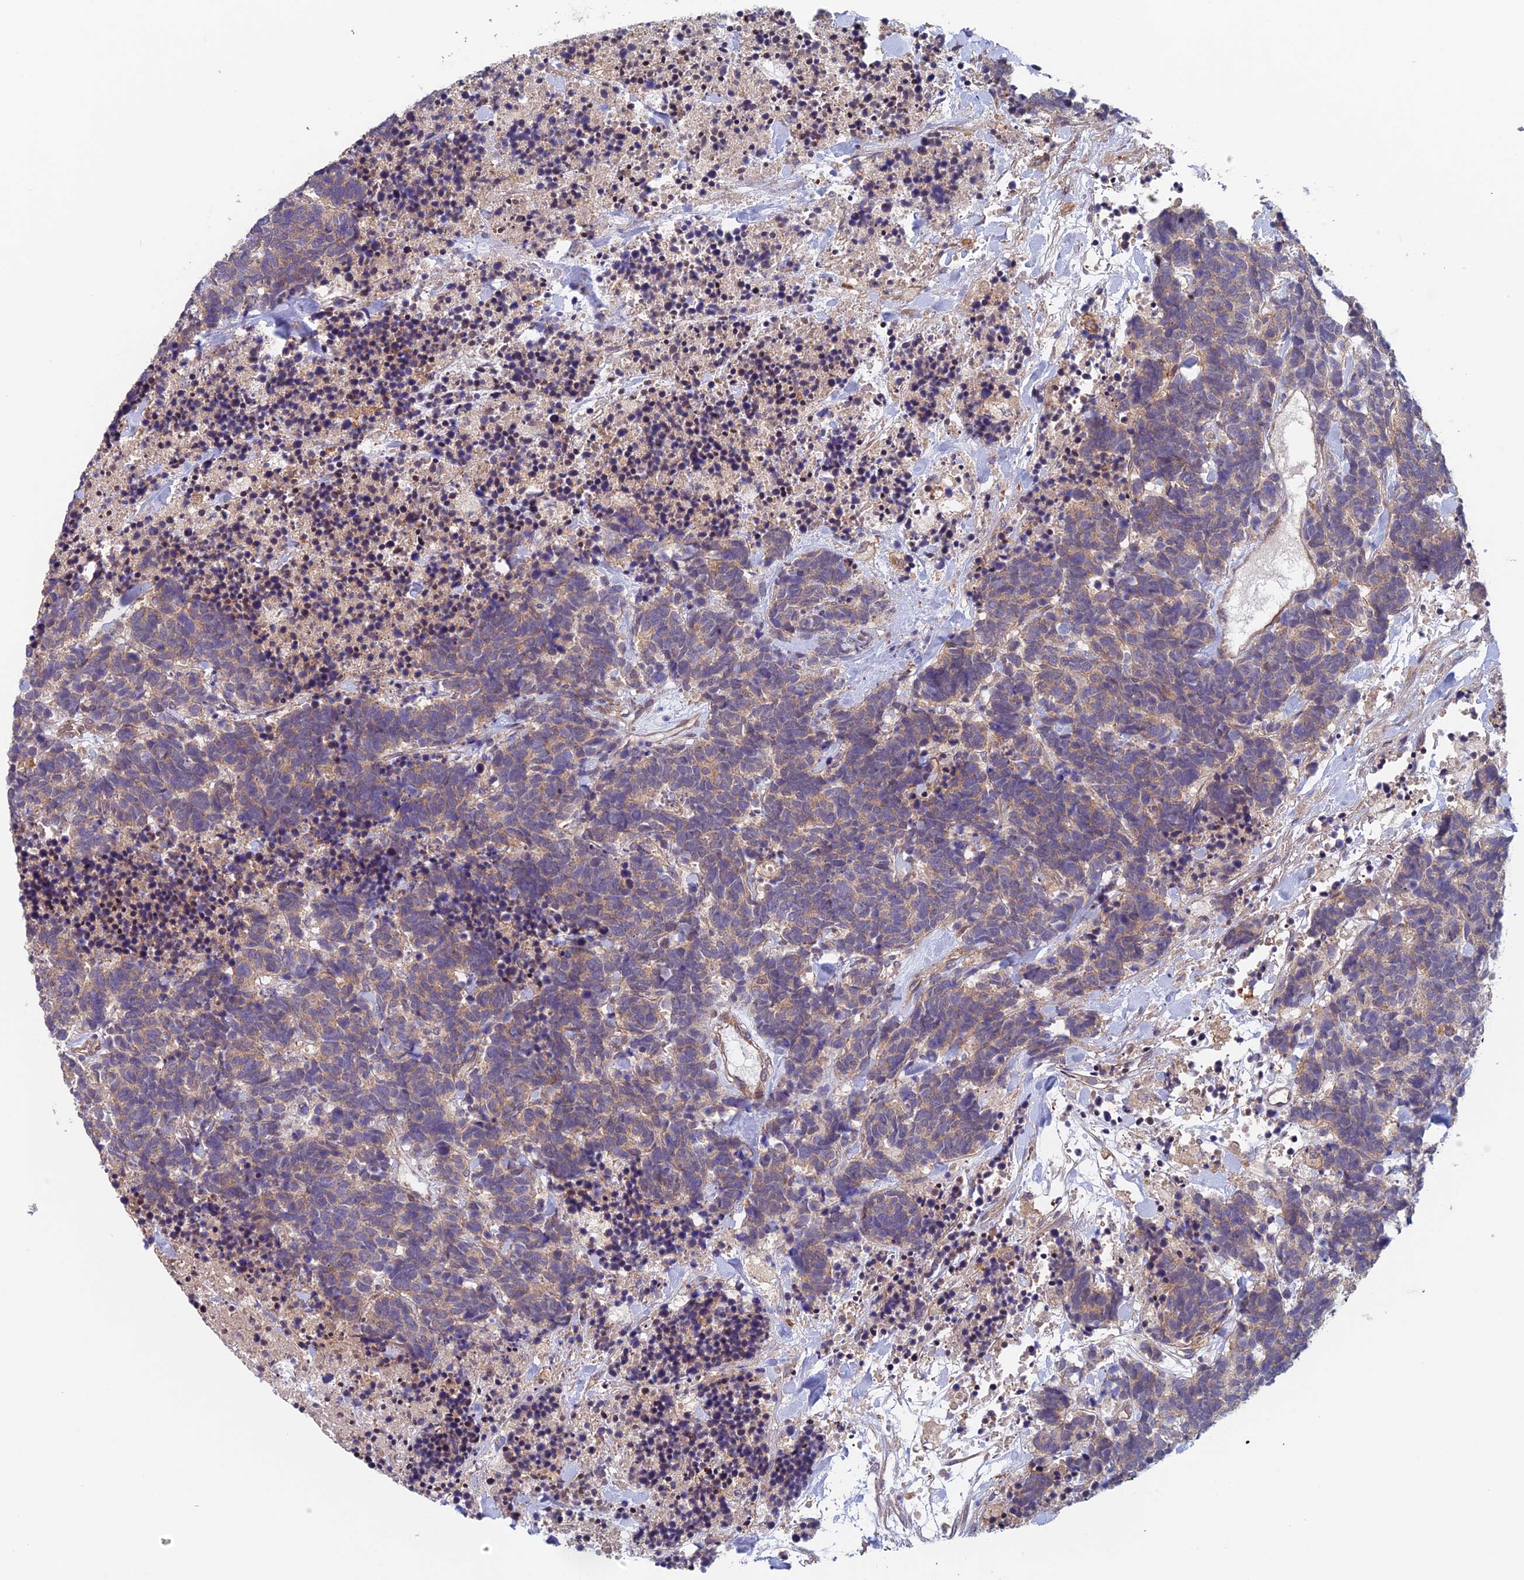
{"staining": {"intensity": "weak", "quantity": ">75%", "location": "cytoplasmic/membranous"}, "tissue": "carcinoid", "cell_type": "Tumor cells", "image_type": "cancer", "snomed": [{"axis": "morphology", "description": "Carcinoma, NOS"}, {"axis": "morphology", "description": "Carcinoid, malignant, NOS"}, {"axis": "topography", "description": "Prostate"}], "caption": "Human carcinoma stained for a protein (brown) reveals weak cytoplasmic/membranous positive staining in about >75% of tumor cells.", "gene": "NUDT16L1", "patient": {"sex": "male", "age": 57}}